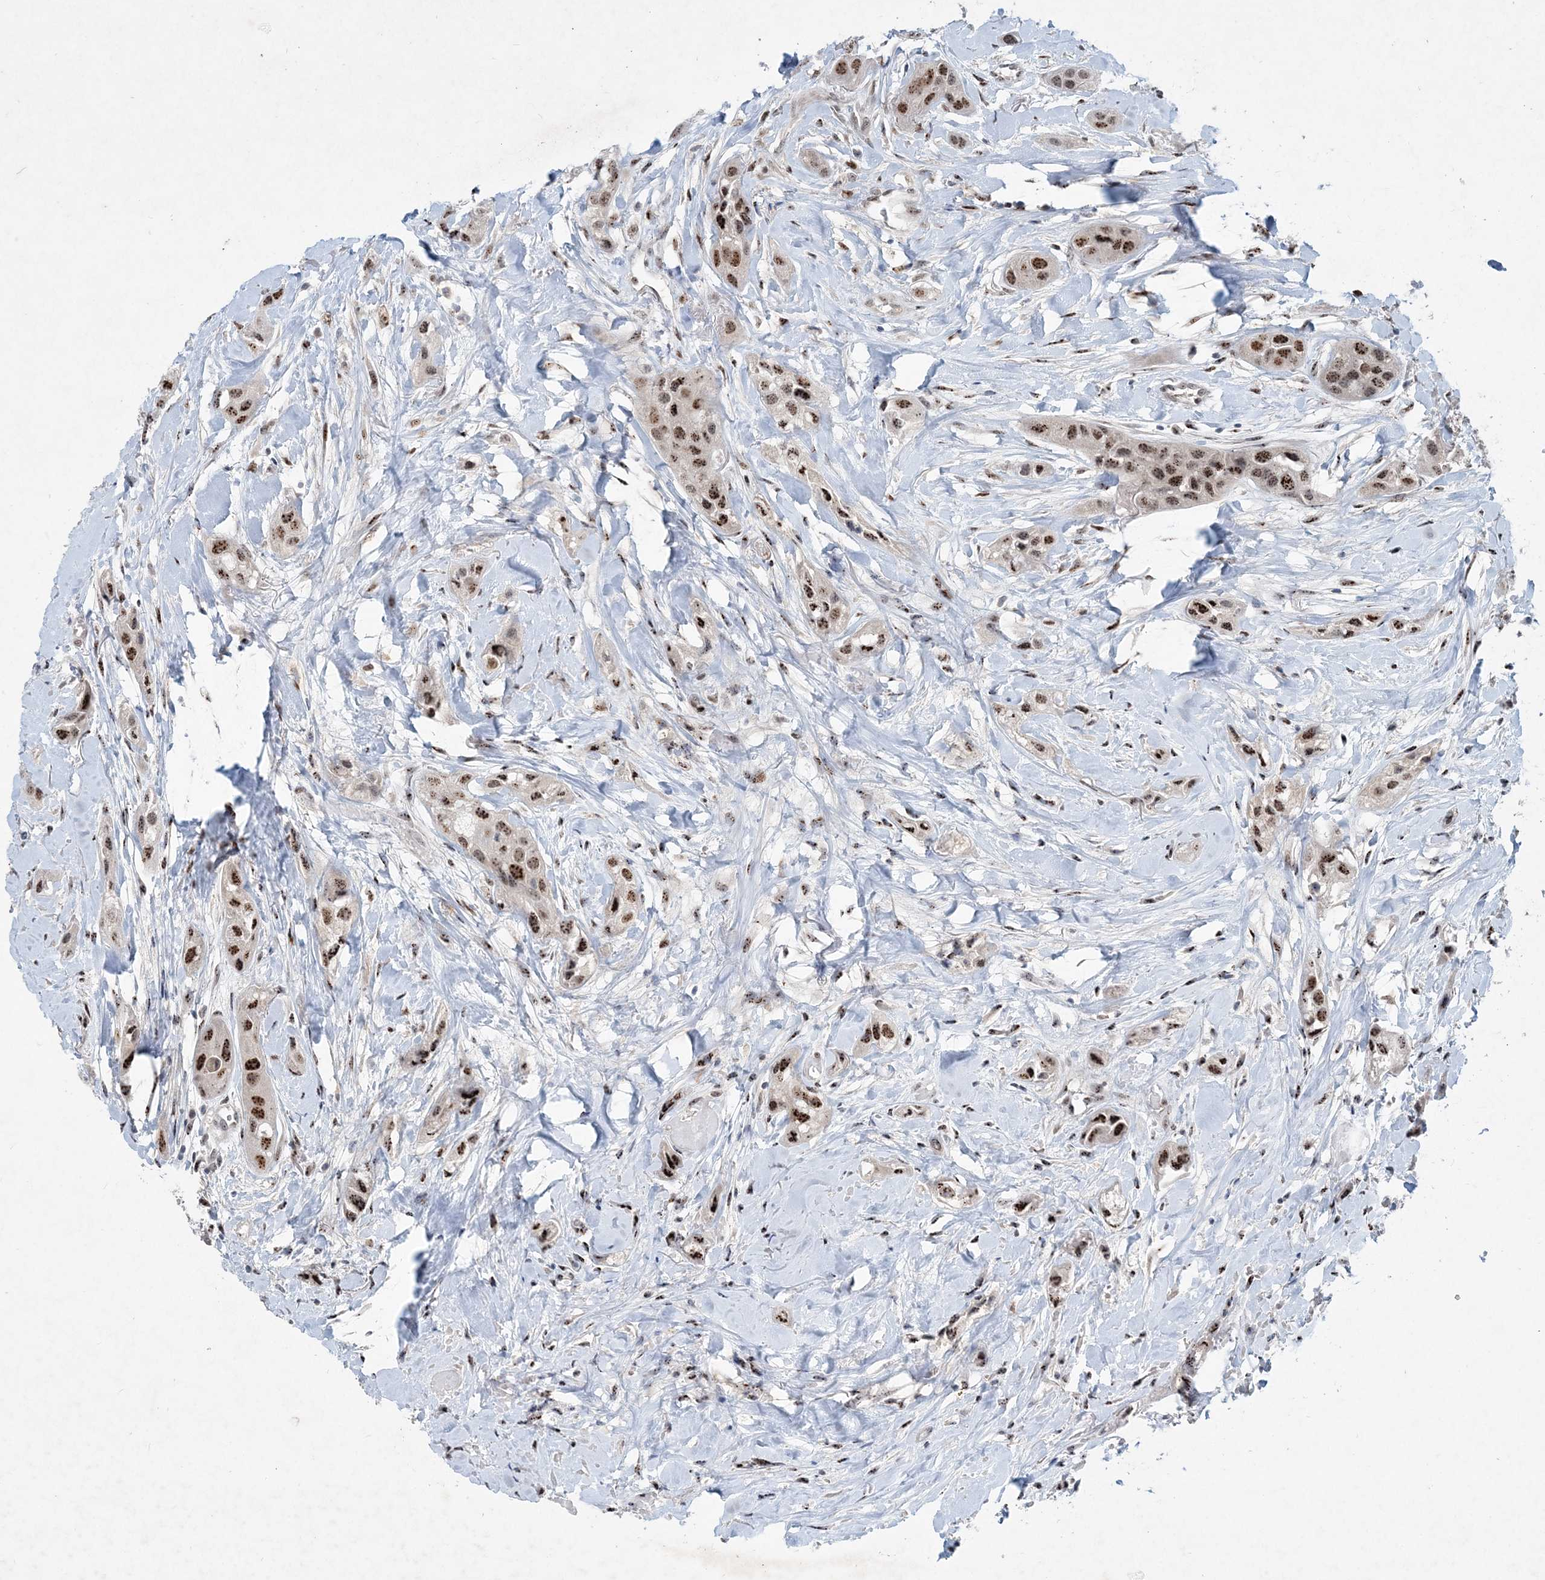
{"staining": {"intensity": "strong", "quantity": ">75%", "location": "nuclear"}, "tissue": "head and neck cancer", "cell_type": "Tumor cells", "image_type": "cancer", "snomed": [{"axis": "morphology", "description": "Normal tissue, NOS"}, {"axis": "morphology", "description": "Squamous cell carcinoma, NOS"}, {"axis": "topography", "description": "Skeletal muscle"}, {"axis": "topography", "description": "Head-Neck"}], "caption": "Head and neck cancer stained with DAB immunohistochemistry (IHC) shows high levels of strong nuclear staining in approximately >75% of tumor cells.", "gene": "GIN1", "patient": {"sex": "male", "age": 51}}